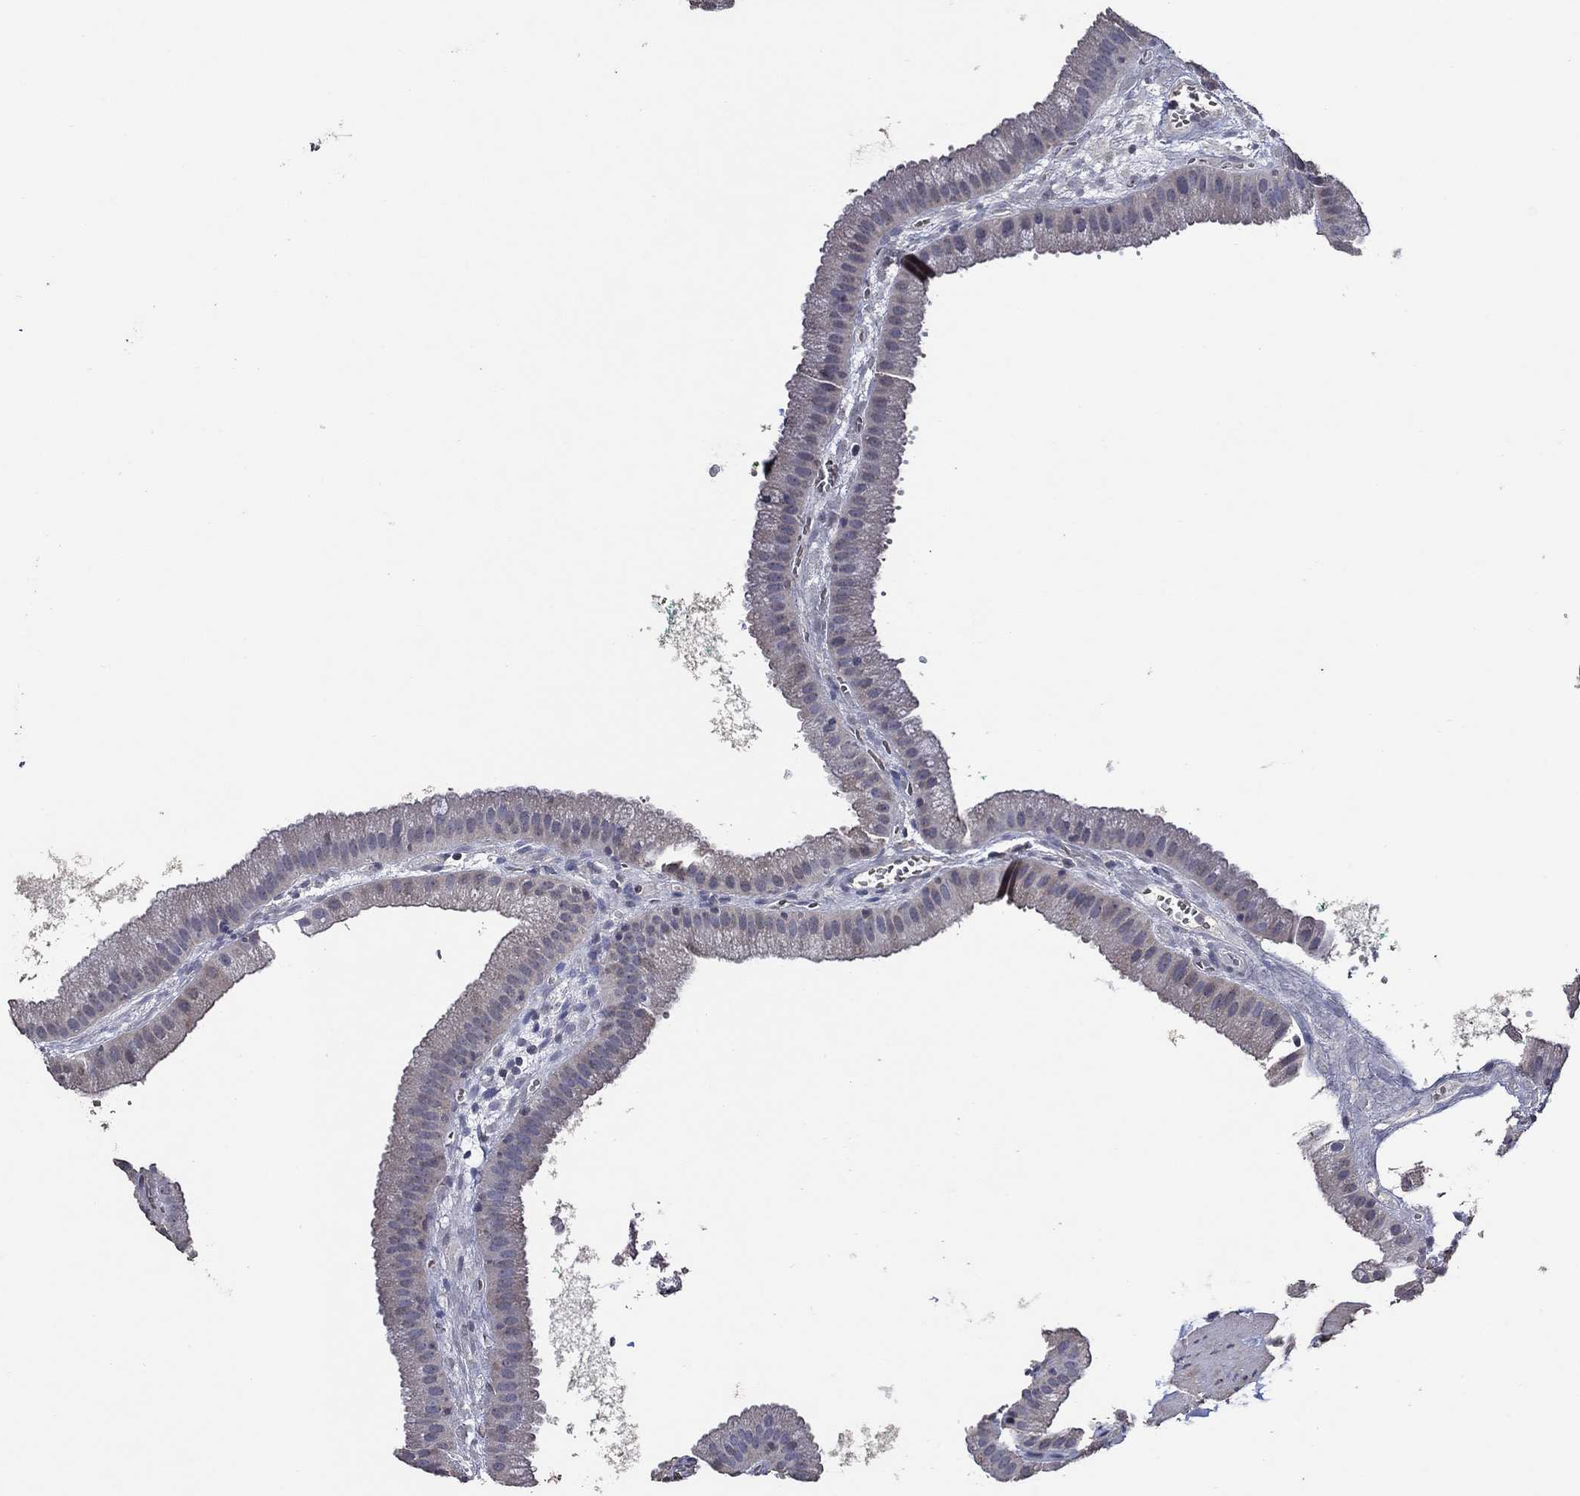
{"staining": {"intensity": "weak", "quantity": "<25%", "location": "cytoplasmic/membranous"}, "tissue": "gallbladder", "cell_type": "Glandular cells", "image_type": "normal", "snomed": [{"axis": "morphology", "description": "Normal tissue, NOS"}, {"axis": "topography", "description": "Gallbladder"}], "caption": "A high-resolution histopathology image shows immunohistochemistry (IHC) staining of benign gallbladder, which shows no significant positivity in glandular cells. (DAB IHC, high magnification).", "gene": "HAP1", "patient": {"sex": "male", "age": 67}}